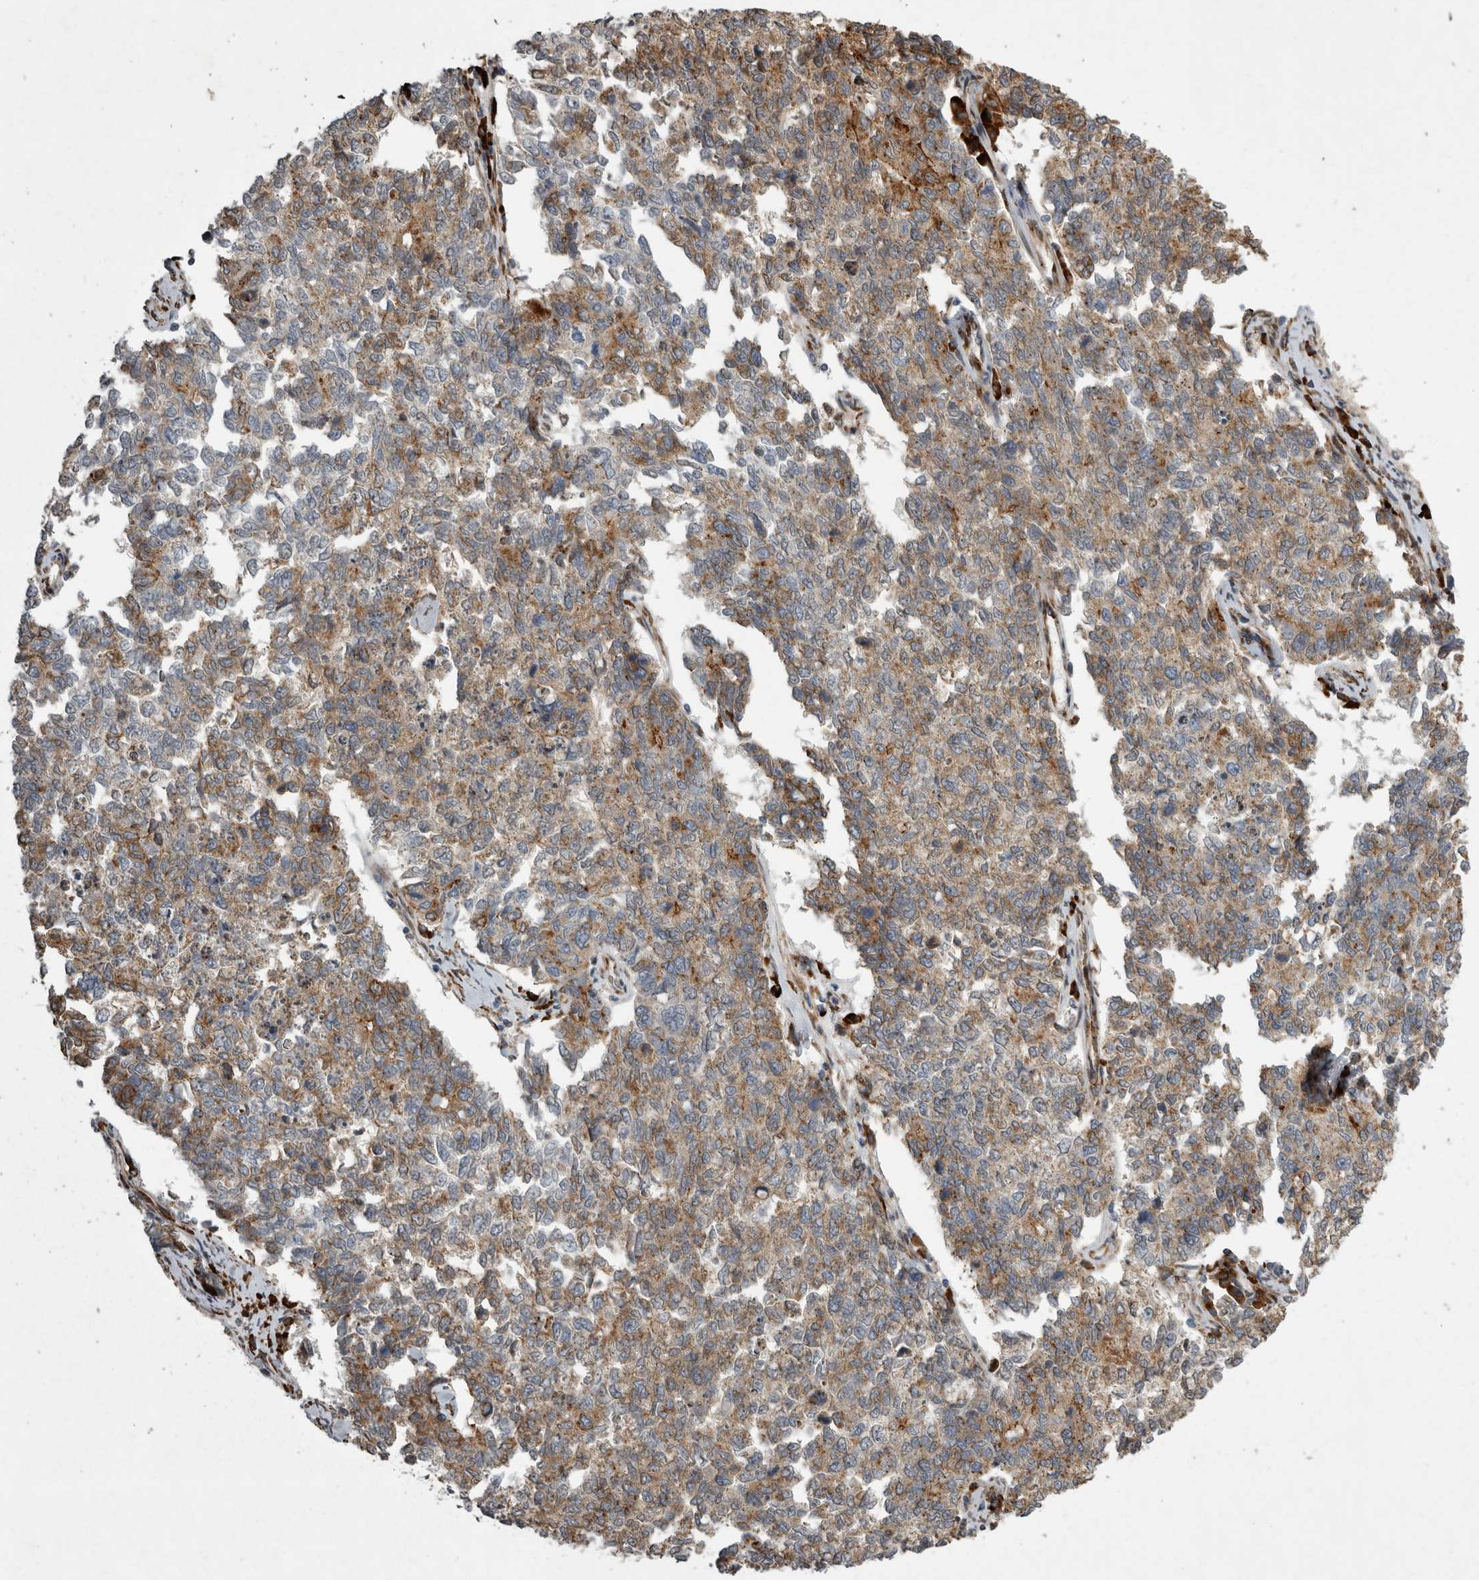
{"staining": {"intensity": "moderate", "quantity": "25%-75%", "location": "cytoplasmic/membranous"}, "tissue": "cervical cancer", "cell_type": "Tumor cells", "image_type": "cancer", "snomed": [{"axis": "morphology", "description": "Squamous cell carcinoma, NOS"}, {"axis": "topography", "description": "Cervix"}], "caption": "About 25%-75% of tumor cells in human cervical squamous cell carcinoma display moderate cytoplasmic/membranous protein expression as visualized by brown immunohistochemical staining.", "gene": "MPDZ", "patient": {"sex": "female", "age": 63}}